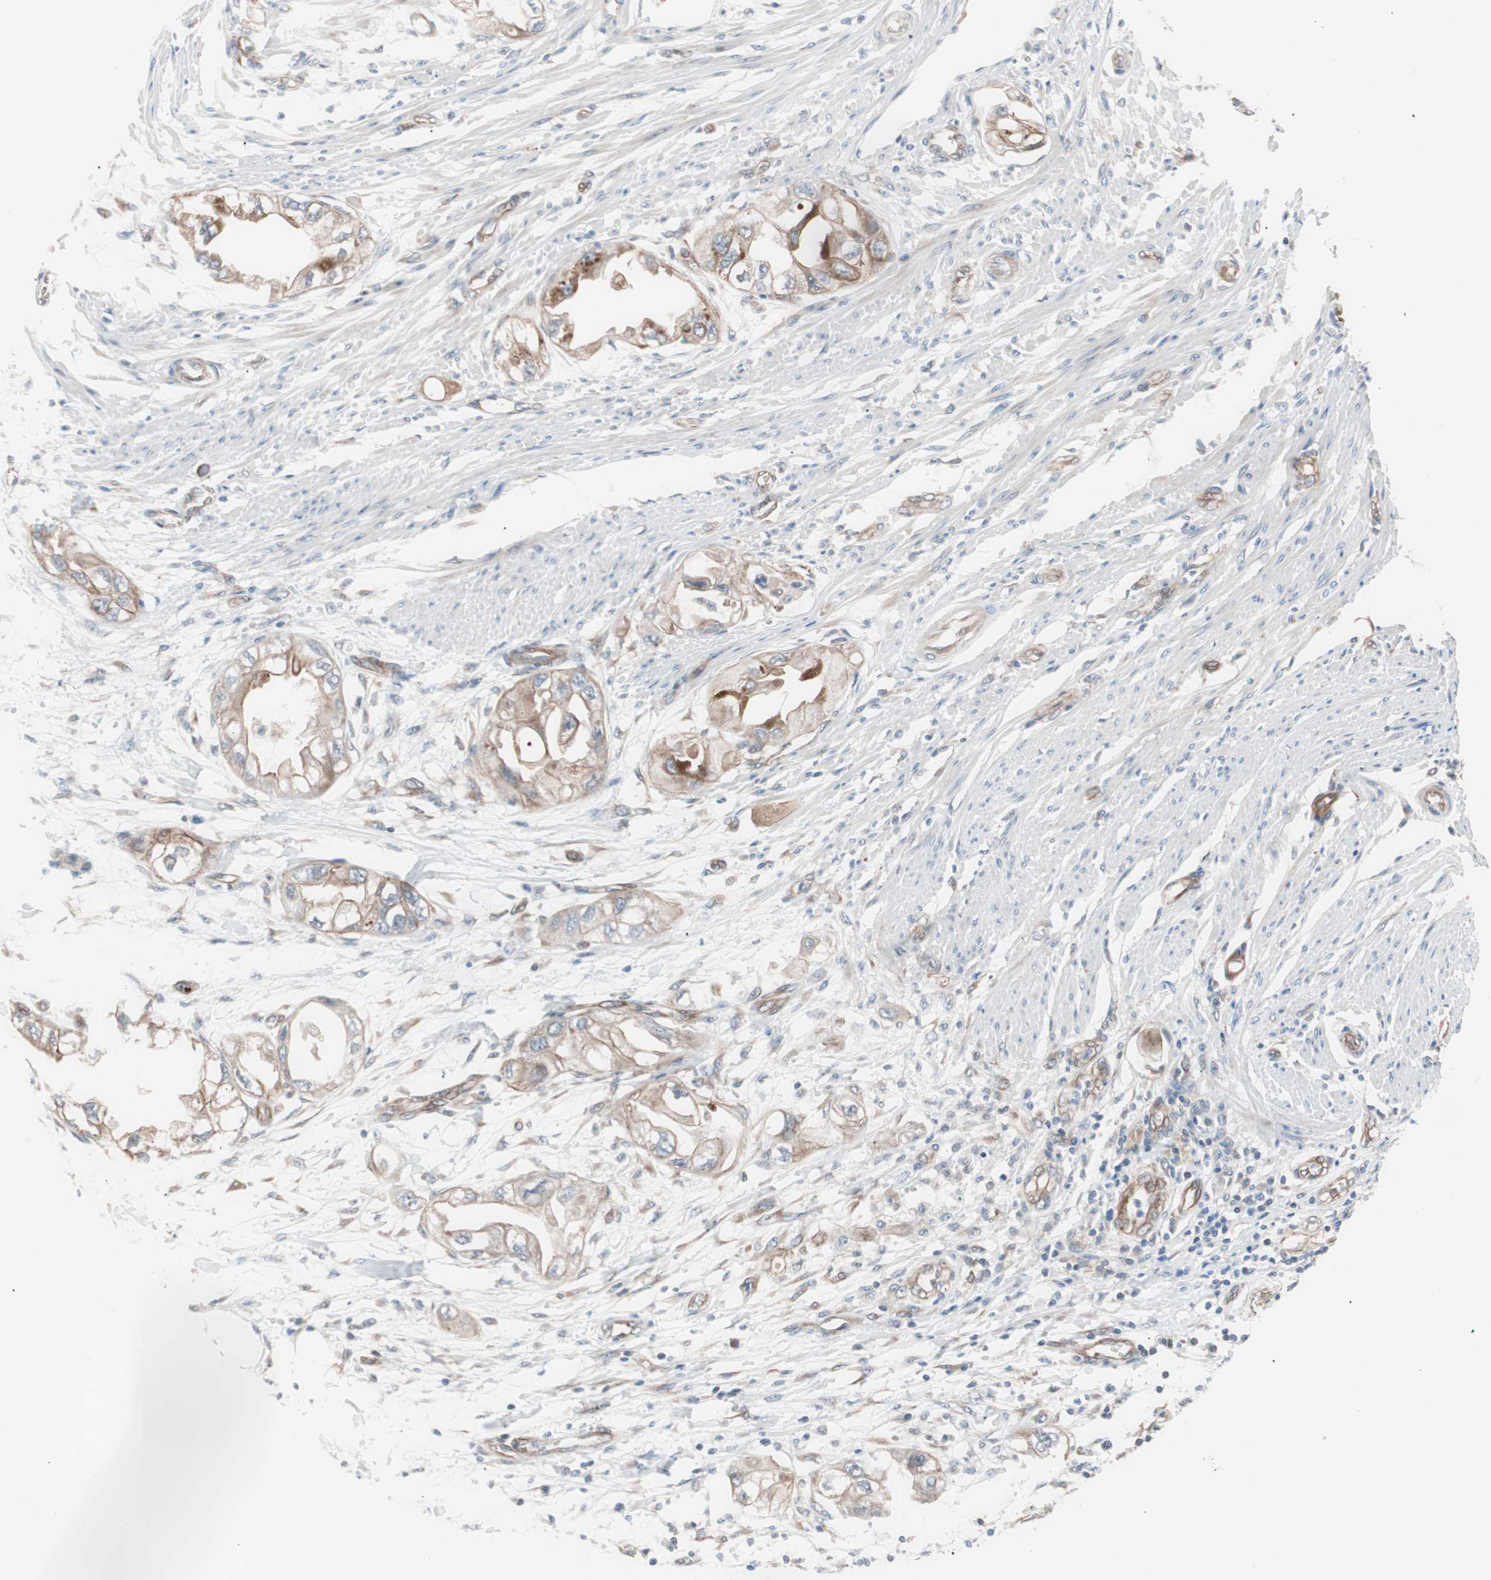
{"staining": {"intensity": "moderate", "quantity": "25%-75%", "location": "cytoplasmic/membranous"}, "tissue": "endometrial cancer", "cell_type": "Tumor cells", "image_type": "cancer", "snomed": [{"axis": "morphology", "description": "Adenocarcinoma, NOS"}, {"axis": "topography", "description": "Endometrium"}], "caption": "Protein expression analysis of endometrial adenocarcinoma displays moderate cytoplasmic/membranous expression in approximately 25%-75% of tumor cells. (IHC, brightfield microscopy, high magnification).", "gene": "SMG1", "patient": {"sex": "female", "age": 67}}